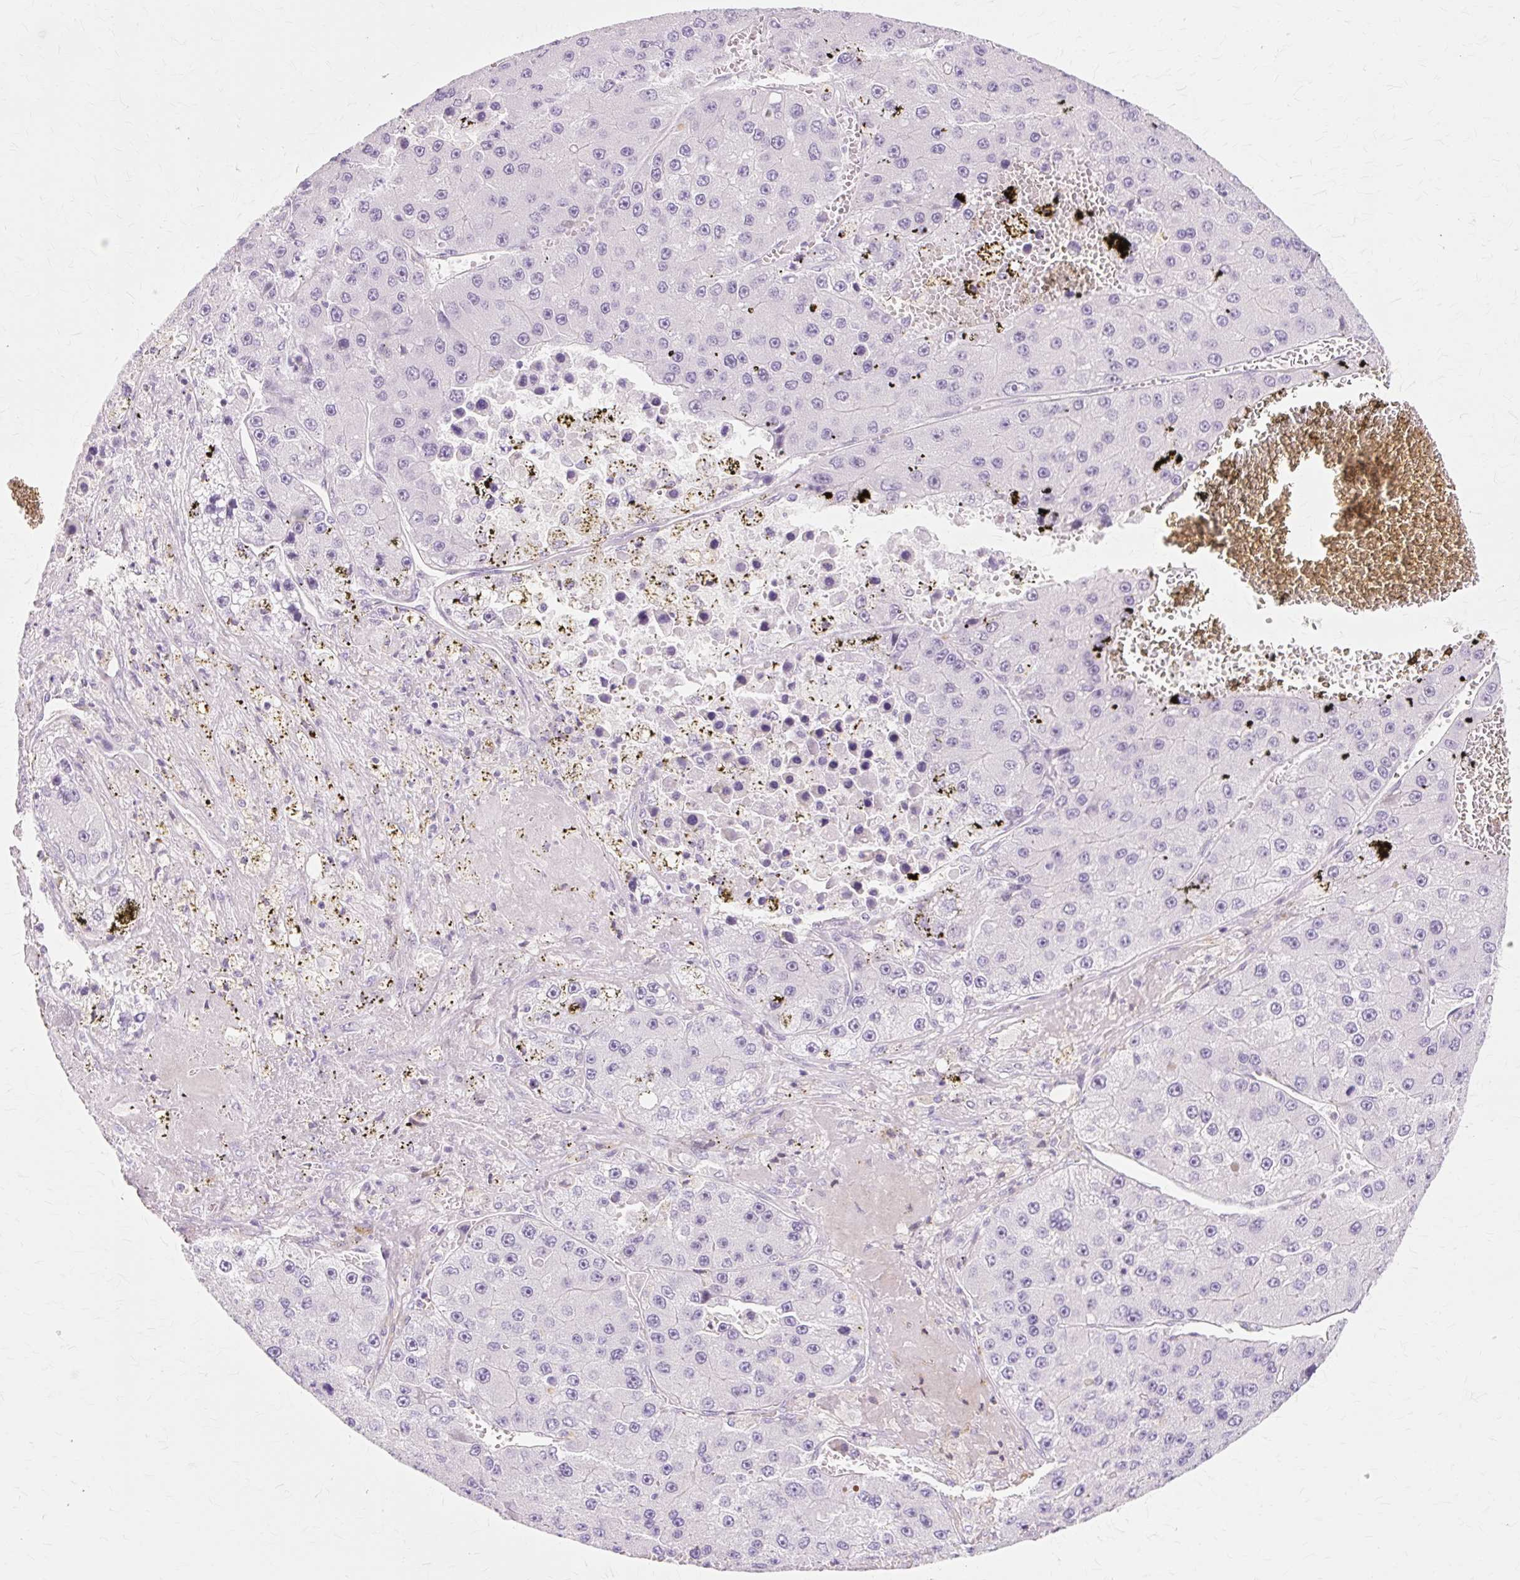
{"staining": {"intensity": "negative", "quantity": "none", "location": "none"}, "tissue": "liver cancer", "cell_type": "Tumor cells", "image_type": "cancer", "snomed": [{"axis": "morphology", "description": "Carcinoma, Hepatocellular, NOS"}, {"axis": "topography", "description": "Liver"}], "caption": "This is an immunohistochemistry histopathology image of liver cancer (hepatocellular carcinoma). There is no expression in tumor cells.", "gene": "IRX2", "patient": {"sex": "female", "age": 73}}